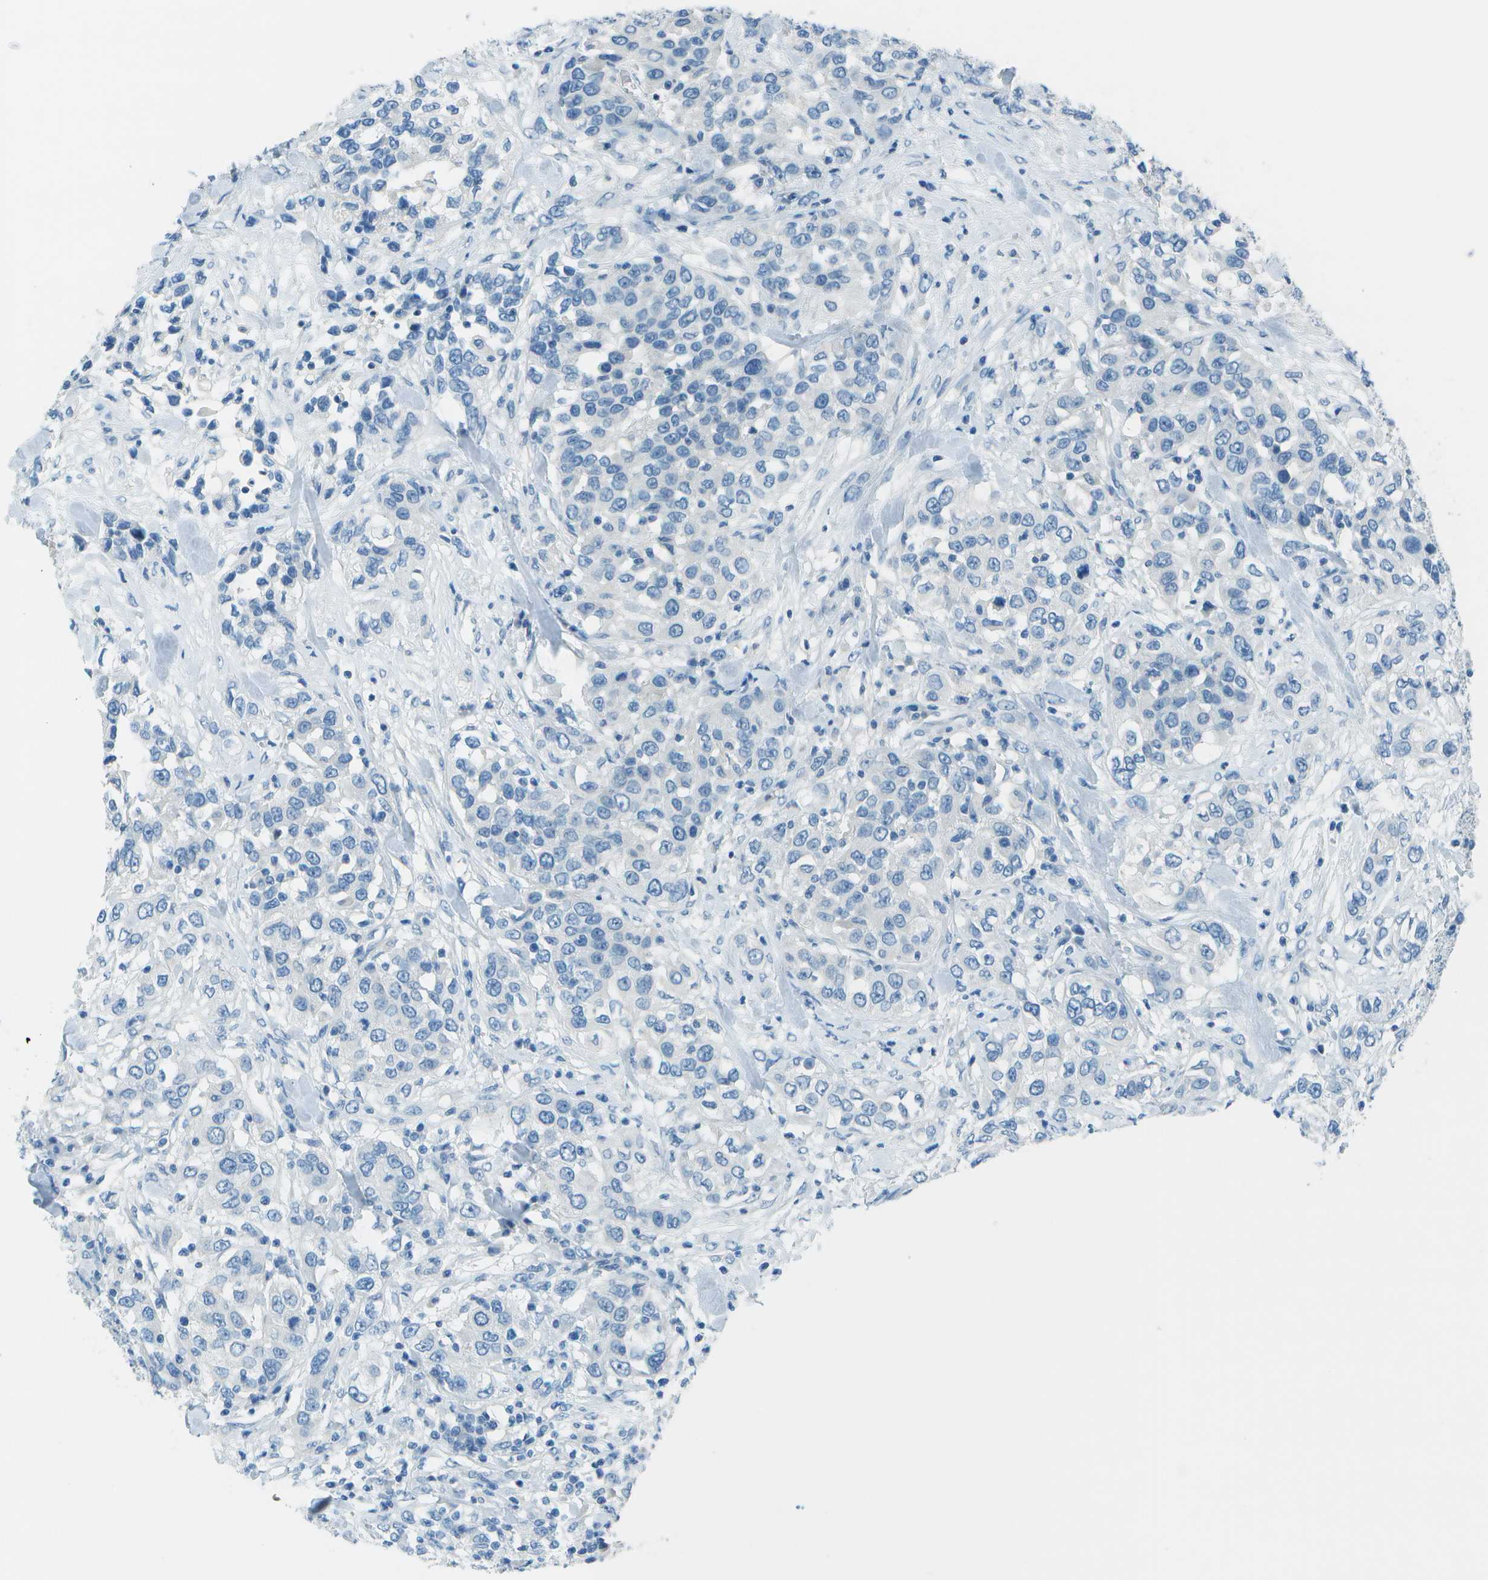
{"staining": {"intensity": "negative", "quantity": "none", "location": "none"}, "tissue": "urothelial cancer", "cell_type": "Tumor cells", "image_type": "cancer", "snomed": [{"axis": "morphology", "description": "Urothelial carcinoma, High grade"}, {"axis": "topography", "description": "Urinary bladder"}], "caption": "Tumor cells are negative for brown protein staining in high-grade urothelial carcinoma. Nuclei are stained in blue.", "gene": "FGF1", "patient": {"sex": "female", "age": 80}}